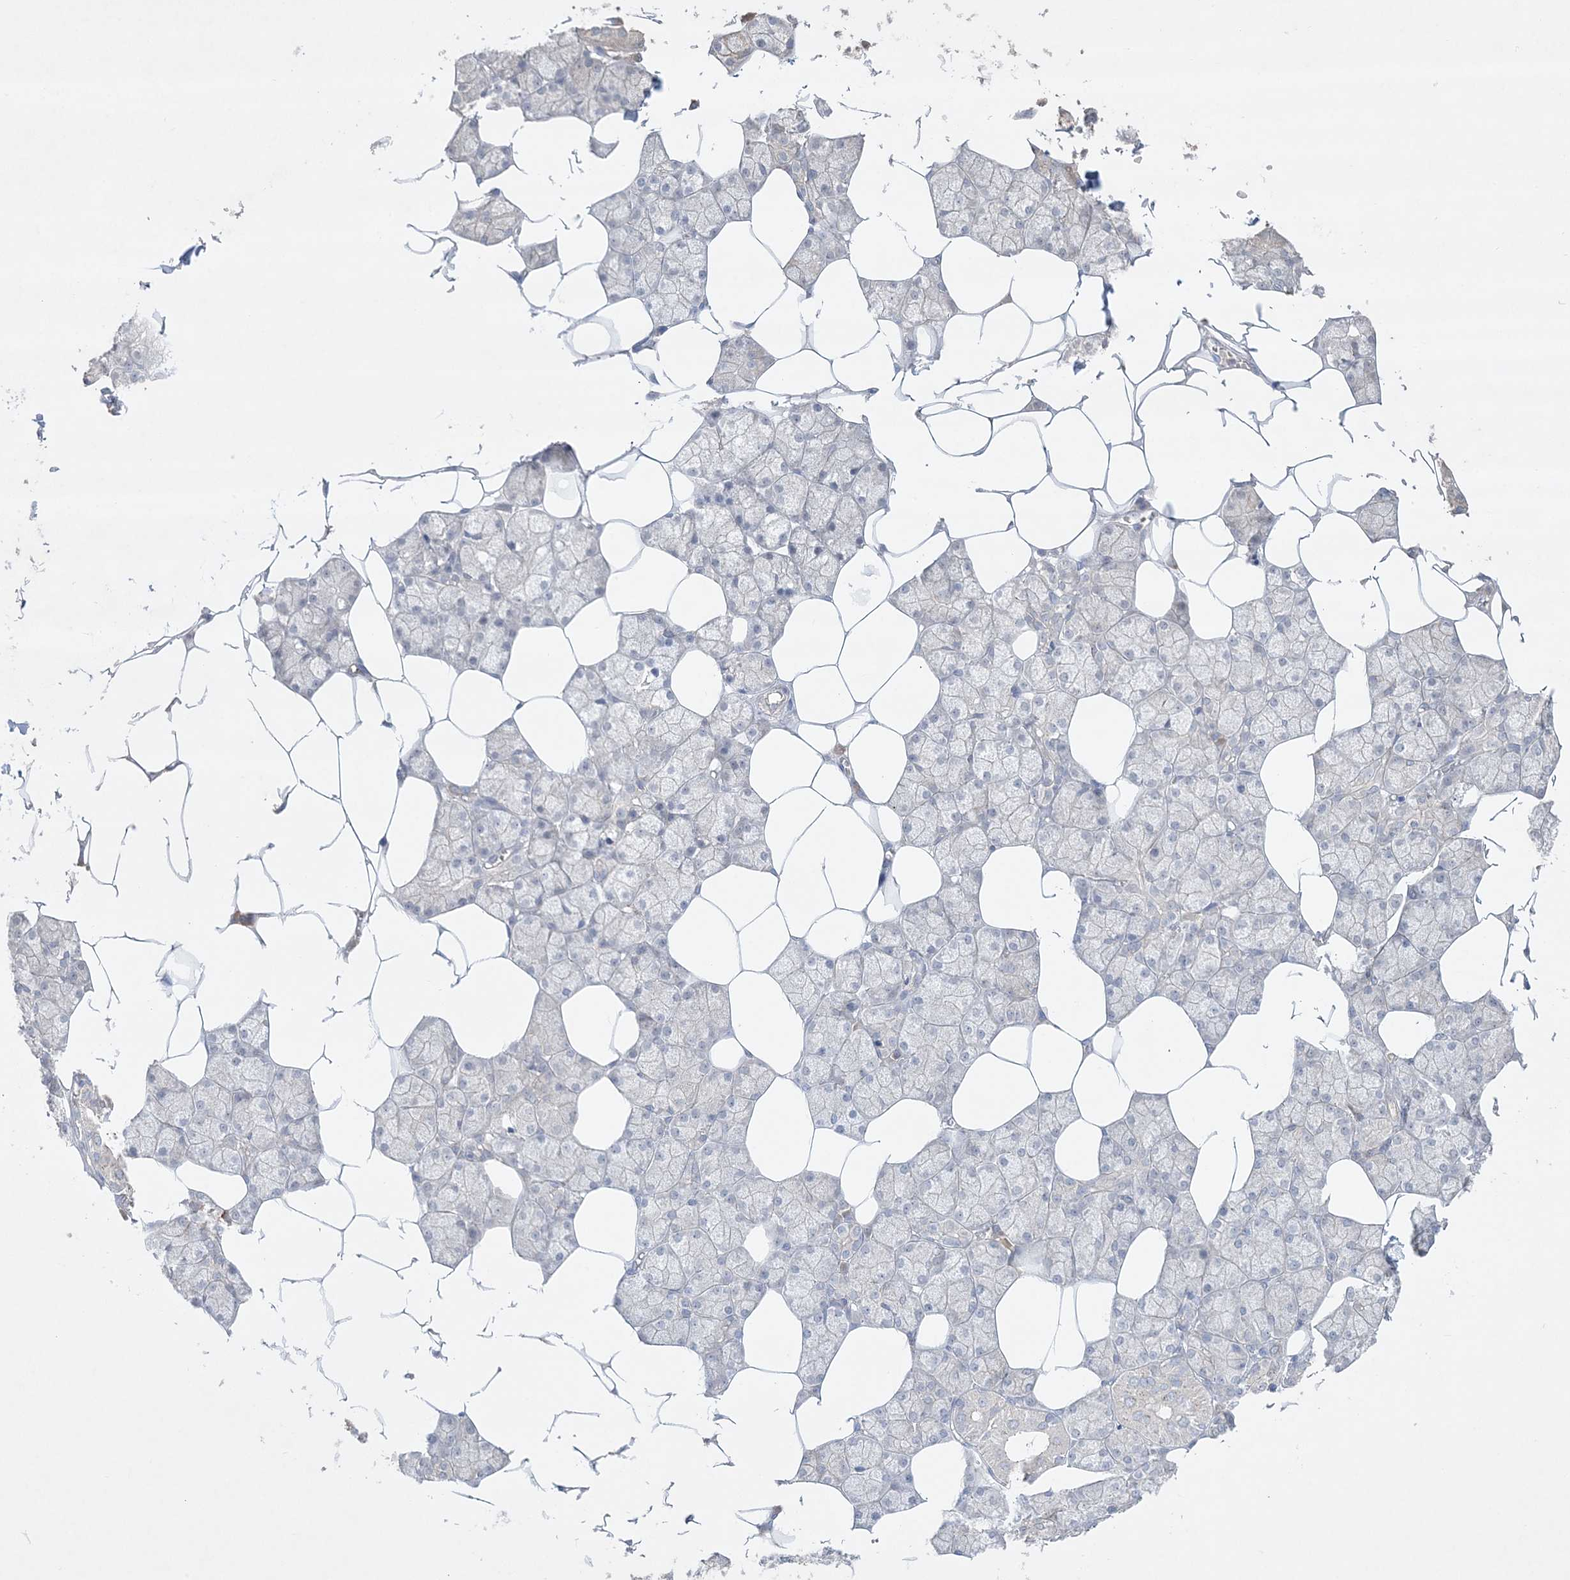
{"staining": {"intensity": "negative", "quantity": "none", "location": "none"}, "tissue": "salivary gland", "cell_type": "Glandular cells", "image_type": "normal", "snomed": [{"axis": "morphology", "description": "Normal tissue, NOS"}, {"axis": "topography", "description": "Salivary gland"}], "caption": "This is an immunohistochemistry (IHC) micrograph of unremarkable human salivary gland. There is no expression in glandular cells.", "gene": "SH3BP4", "patient": {"sex": "male", "age": 62}}